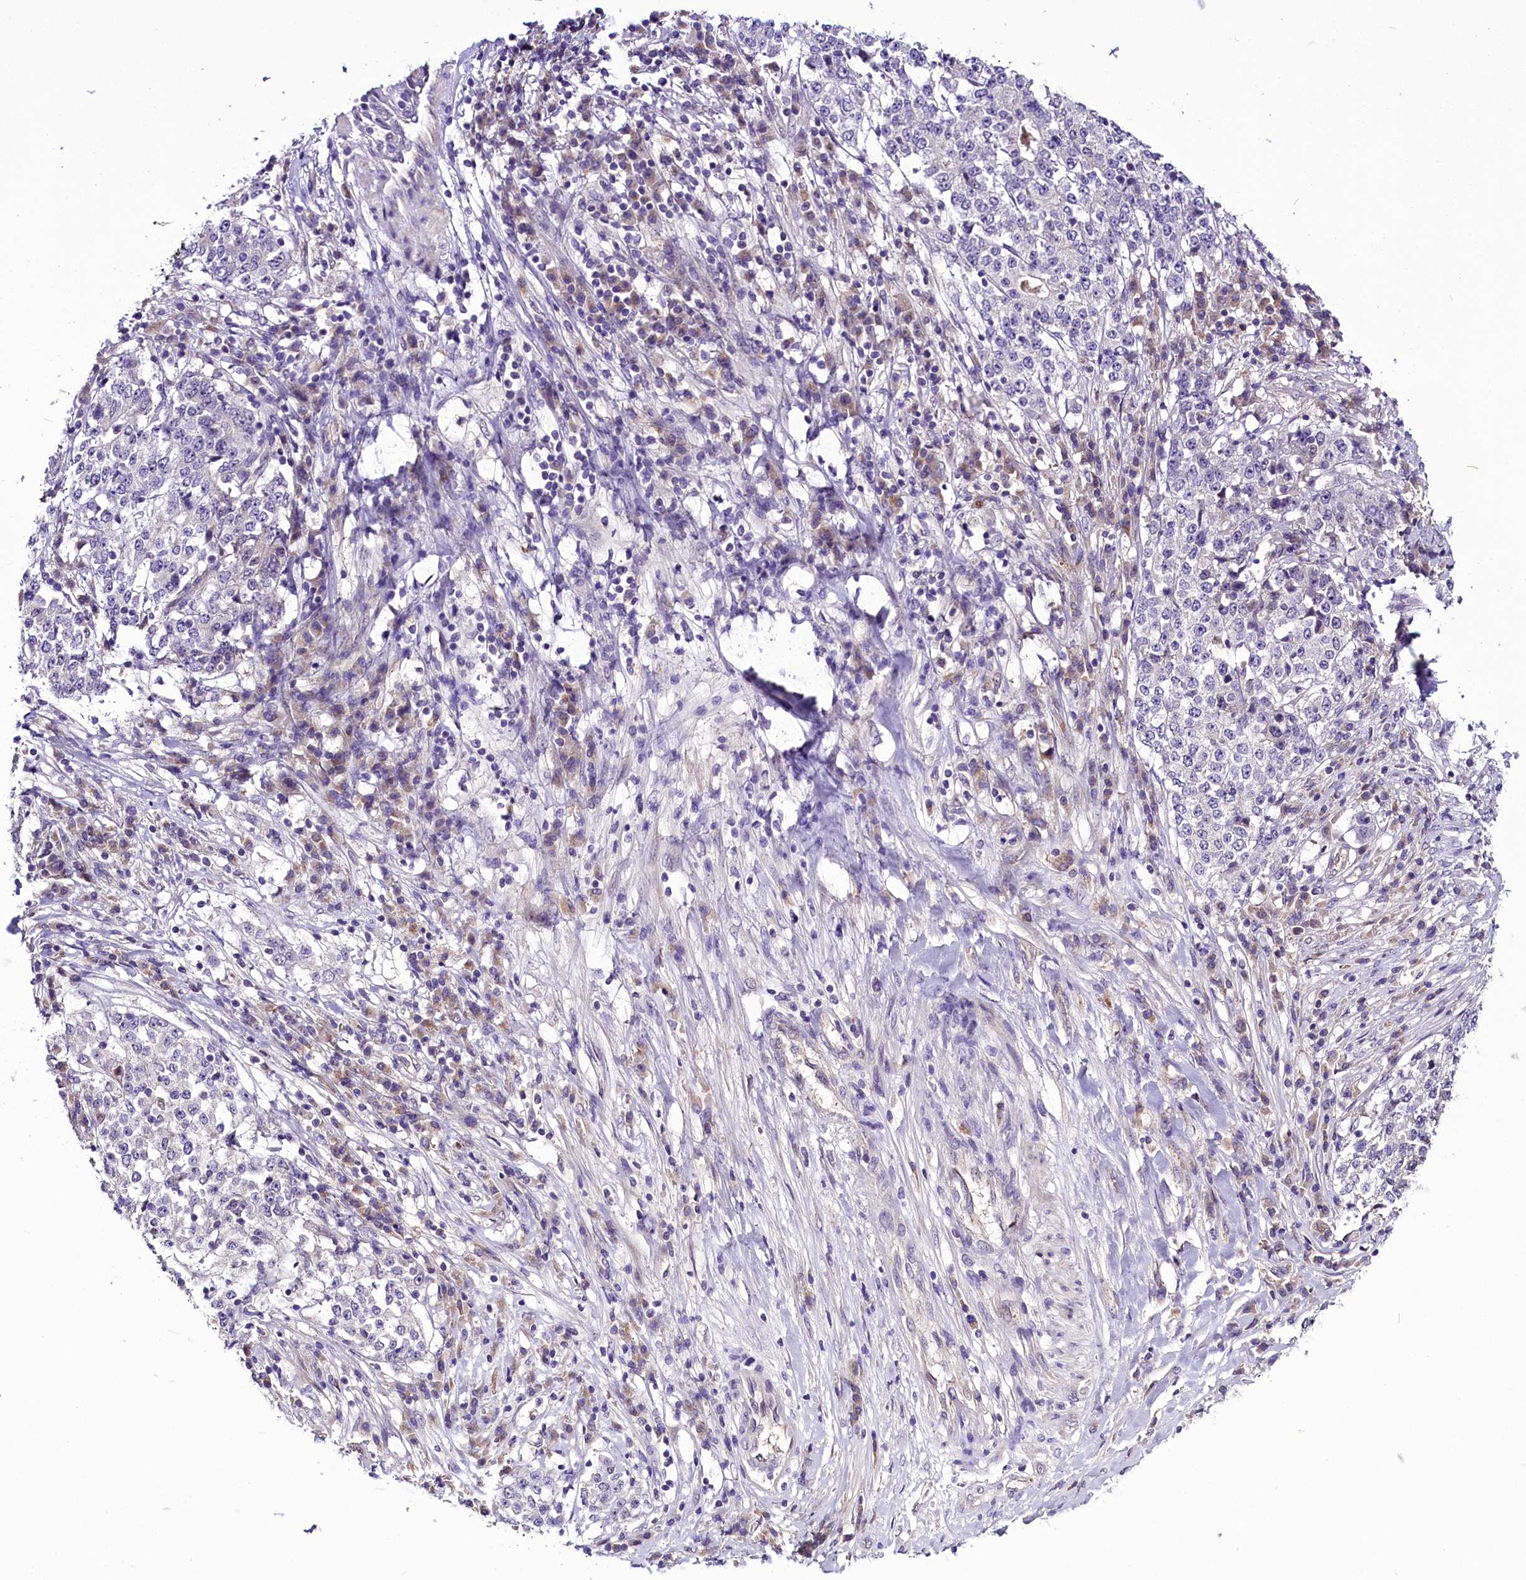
{"staining": {"intensity": "negative", "quantity": "none", "location": "none"}, "tissue": "stomach cancer", "cell_type": "Tumor cells", "image_type": "cancer", "snomed": [{"axis": "morphology", "description": "Adenocarcinoma, NOS"}, {"axis": "topography", "description": "Stomach"}], "caption": "Tumor cells show no significant positivity in adenocarcinoma (stomach).", "gene": "C9orf40", "patient": {"sex": "male", "age": 59}}